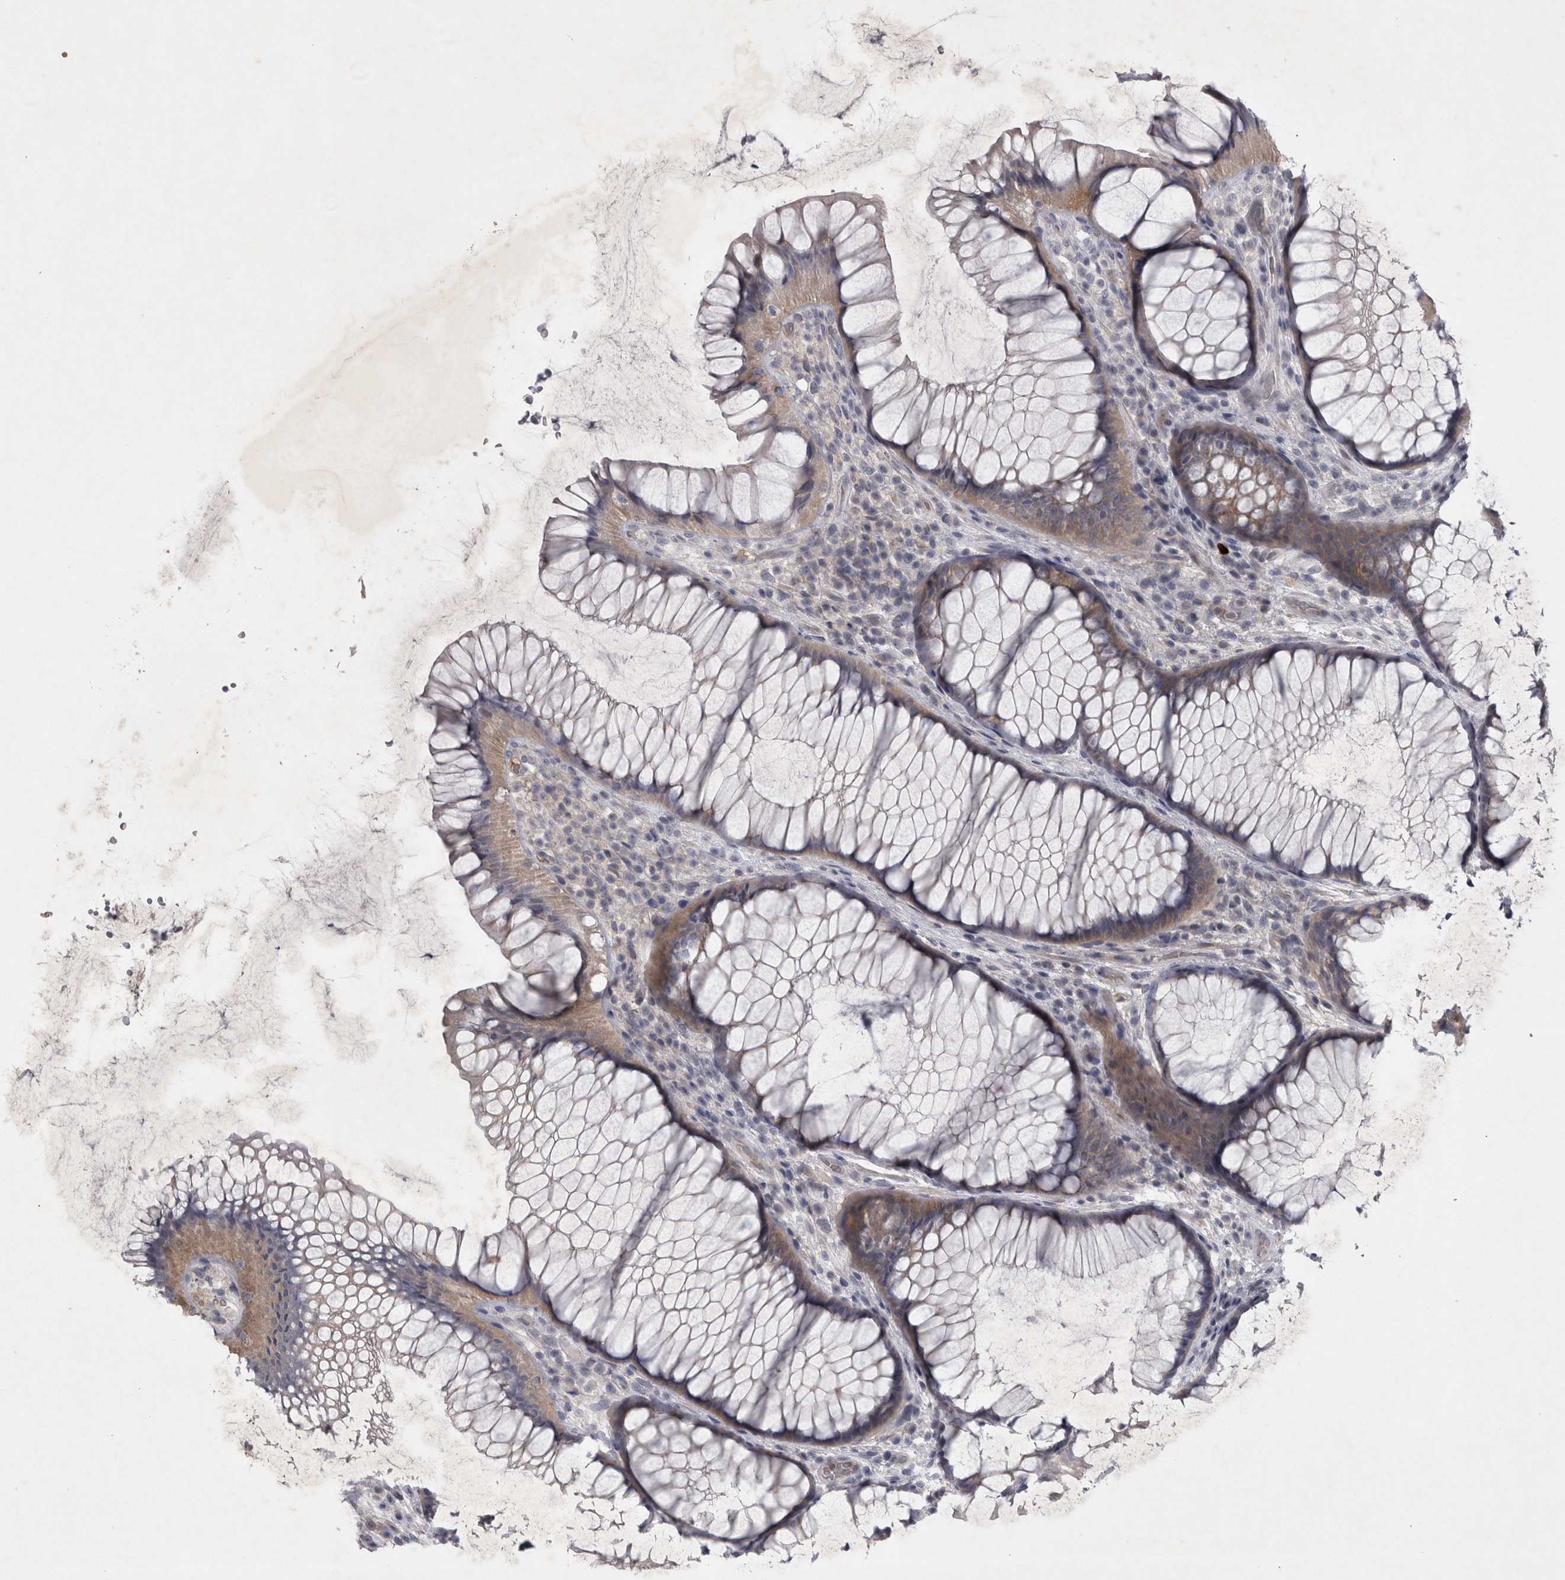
{"staining": {"intensity": "weak", "quantity": "<25%", "location": "cytoplasmic/membranous"}, "tissue": "rectum", "cell_type": "Glandular cells", "image_type": "normal", "snomed": [{"axis": "morphology", "description": "Normal tissue, NOS"}, {"axis": "topography", "description": "Rectum"}], "caption": "The photomicrograph reveals no staining of glandular cells in unremarkable rectum. (DAB IHC, high magnification).", "gene": "ENPP7", "patient": {"sex": "male", "age": 51}}